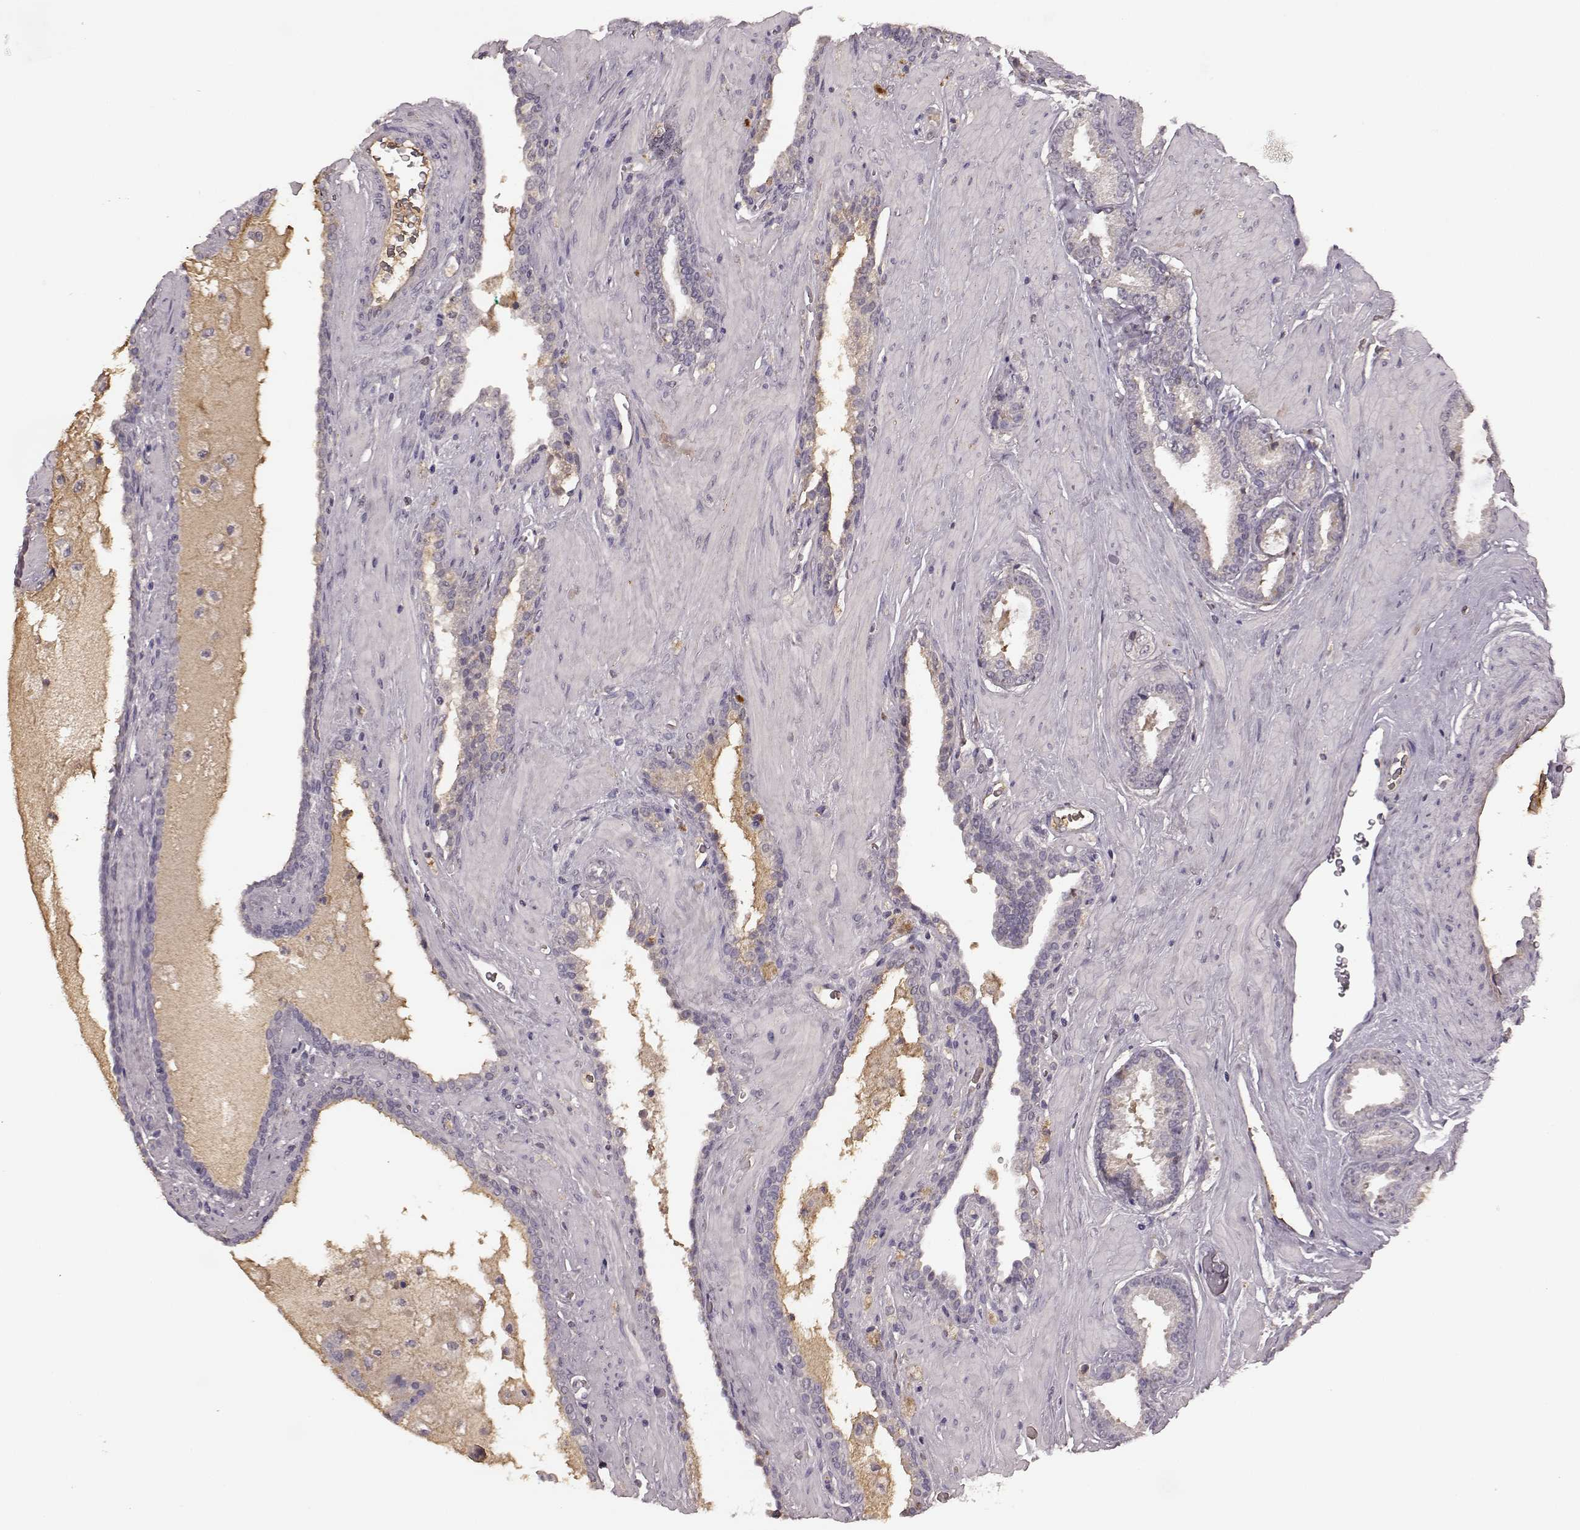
{"staining": {"intensity": "negative", "quantity": "none", "location": "none"}, "tissue": "prostate cancer", "cell_type": "Tumor cells", "image_type": "cancer", "snomed": [{"axis": "morphology", "description": "Adenocarcinoma, Low grade"}, {"axis": "topography", "description": "Prostate"}], "caption": "A micrograph of prostate cancer (low-grade adenocarcinoma) stained for a protein shows no brown staining in tumor cells.", "gene": "NRL", "patient": {"sex": "male", "age": 62}}